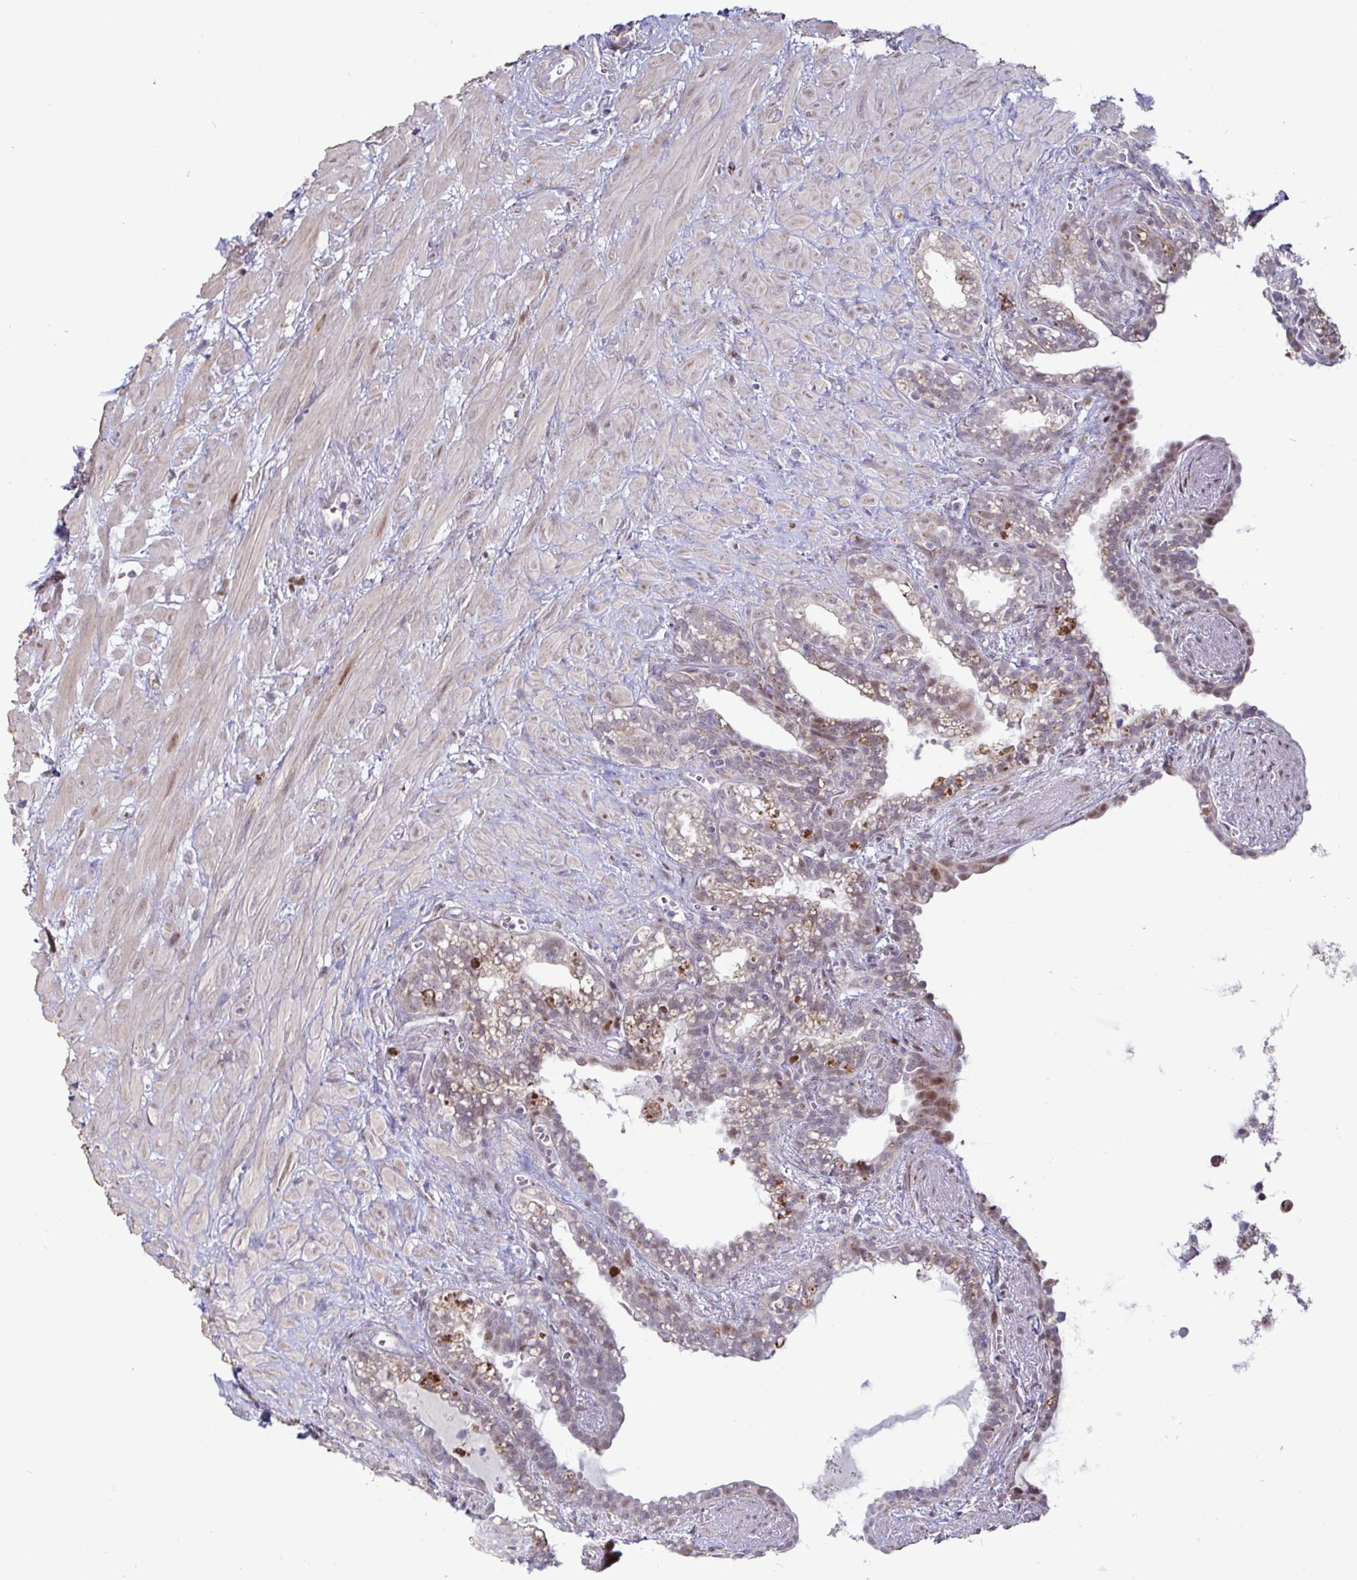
{"staining": {"intensity": "moderate", "quantity": "<25%", "location": "cytoplasmic/membranous,nuclear"}, "tissue": "seminal vesicle", "cell_type": "Glandular cells", "image_type": "normal", "snomed": [{"axis": "morphology", "description": "Normal tissue, NOS"}, {"axis": "topography", "description": "Seminal veicle"}], "caption": "Immunohistochemistry of normal seminal vesicle exhibits low levels of moderate cytoplasmic/membranous,nuclear positivity in about <25% of glandular cells.", "gene": "DZIP1", "patient": {"sex": "male", "age": 76}}